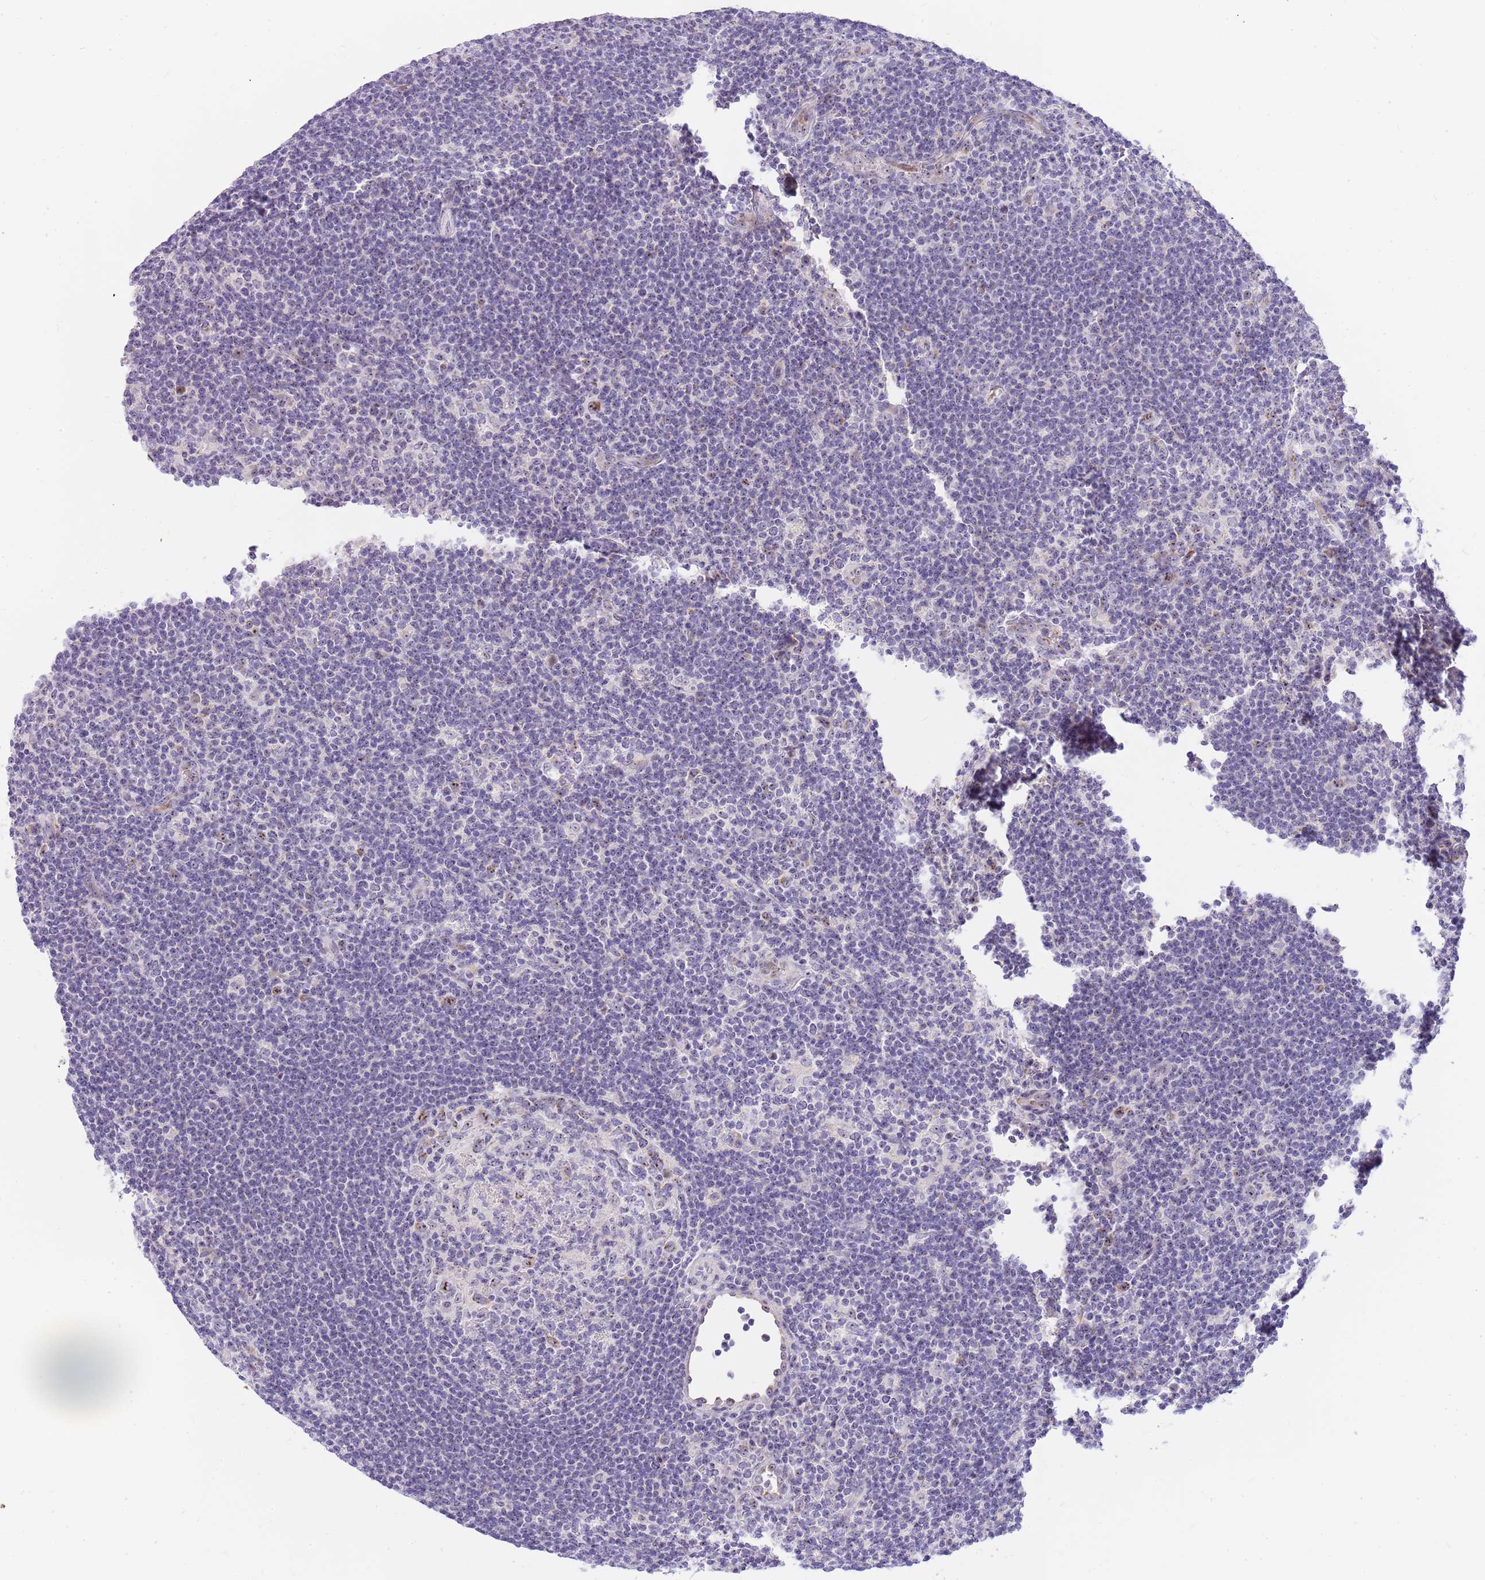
{"staining": {"intensity": "negative", "quantity": "none", "location": "none"}, "tissue": "lymphoma", "cell_type": "Tumor cells", "image_type": "cancer", "snomed": [{"axis": "morphology", "description": "Hodgkin's disease, NOS"}, {"axis": "topography", "description": "Lymph node"}], "caption": "Immunohistochemistry micrograph of neoplastic tissue: human lymphoma stained with DAB (3,3'-diaminobenzidine) demonstrates no significant protein staining in tumor cells.", "gene": "DNAJA3", "patient": {"sex": "female", "age": 57}}